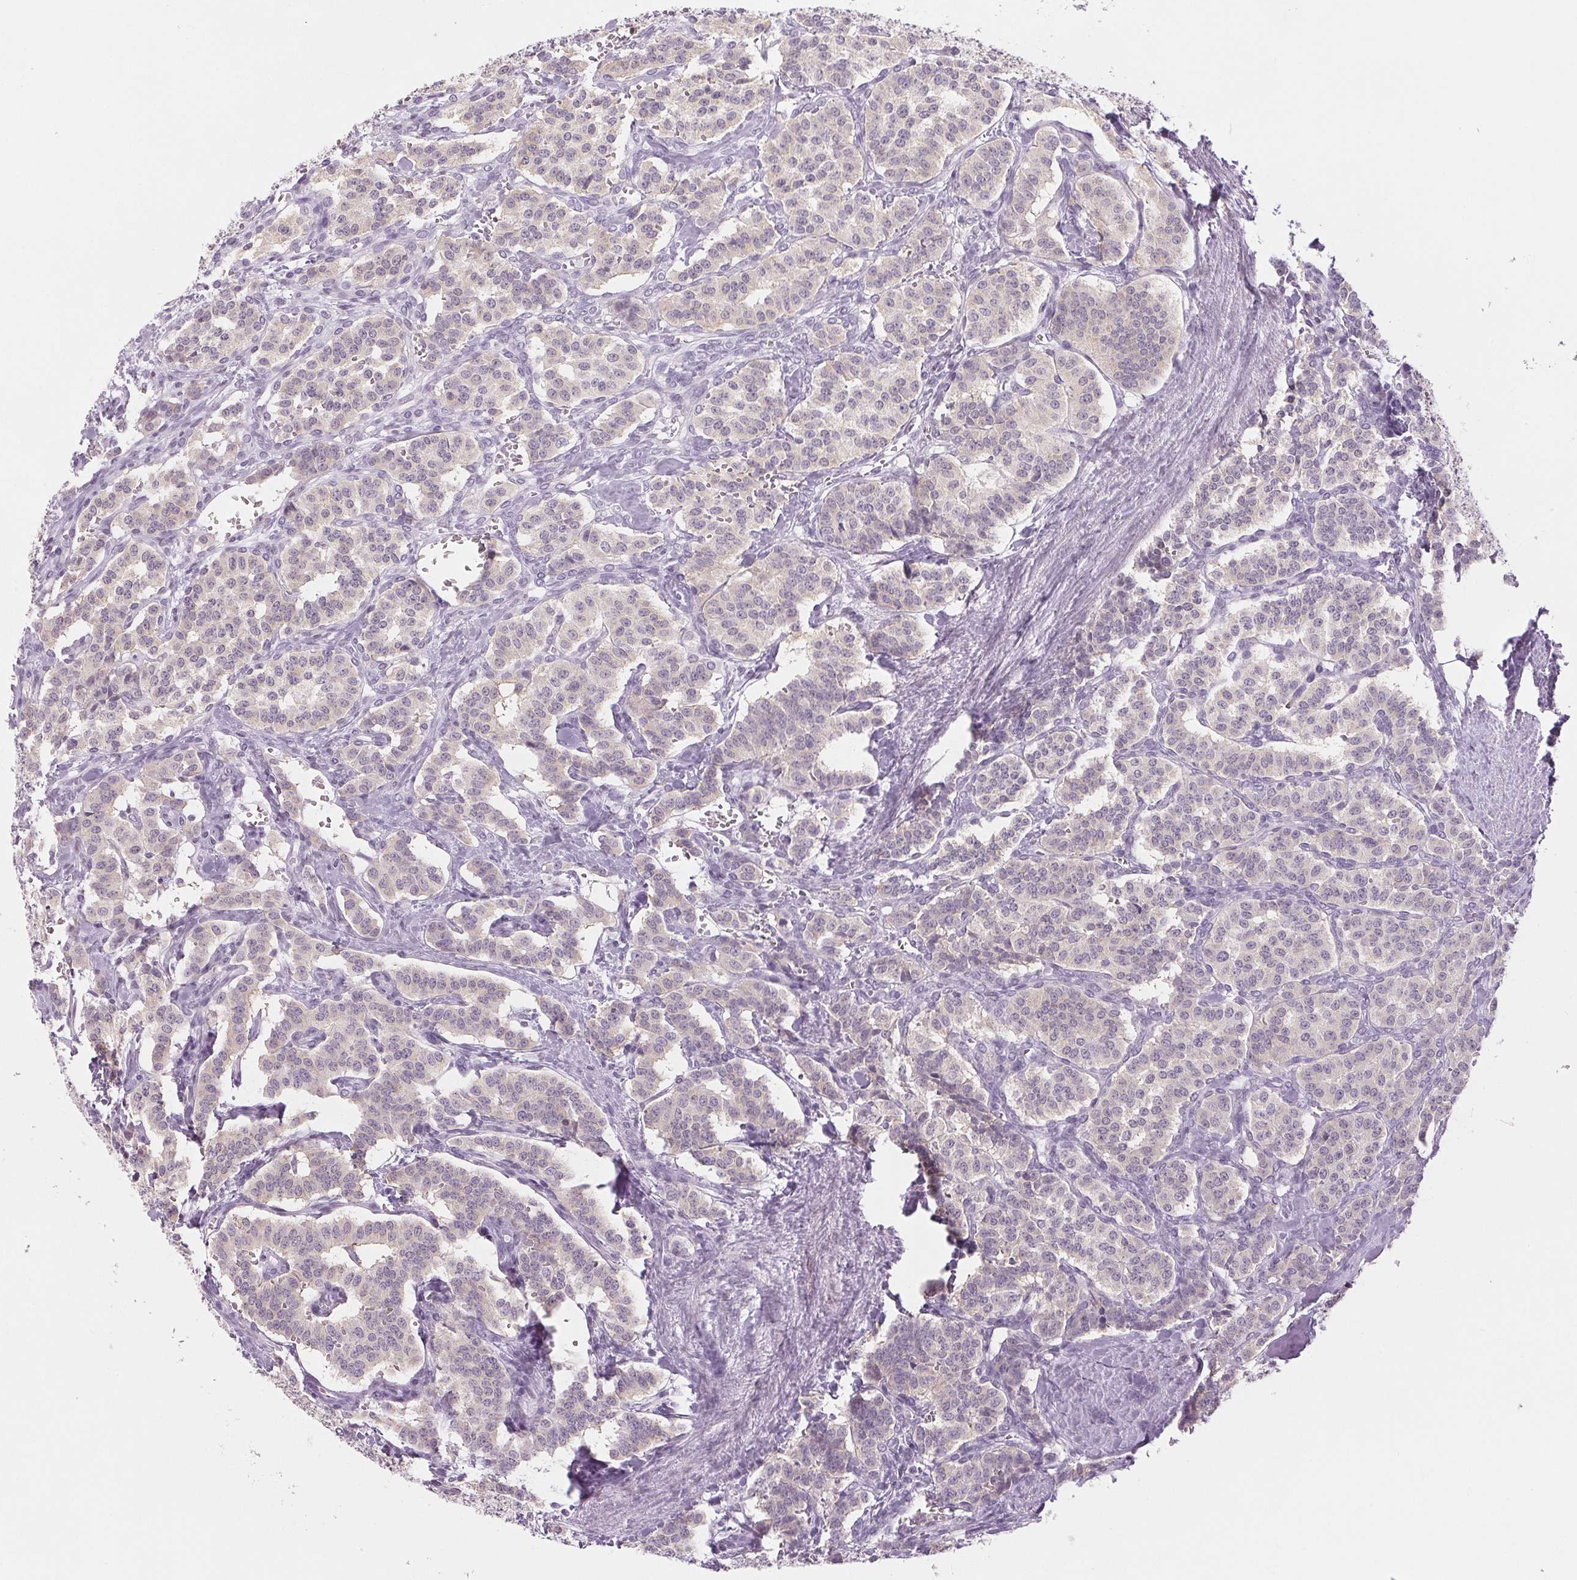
{"staining": {"intensity": "negative", "quantity": "none", "location": "none"}, "tissue": "carcinoid", "cell_type": "Tumor cells", "image_type": "cancer", "snomed": [{"axis": "morphology", "description": "Normal tissue, NOS"}, {"axis": "morphology", "description": "Carcinoid, malignant, NOS"}, {"axis": "topography", "description": "Lung"}], "caption": "IHC photomicrograph of human carcinoid stained for a protein (brown), which reveals no staining in tumor cells.", "gene": "DNAJC6", "patient": {"sex": "female", "age": 46}}